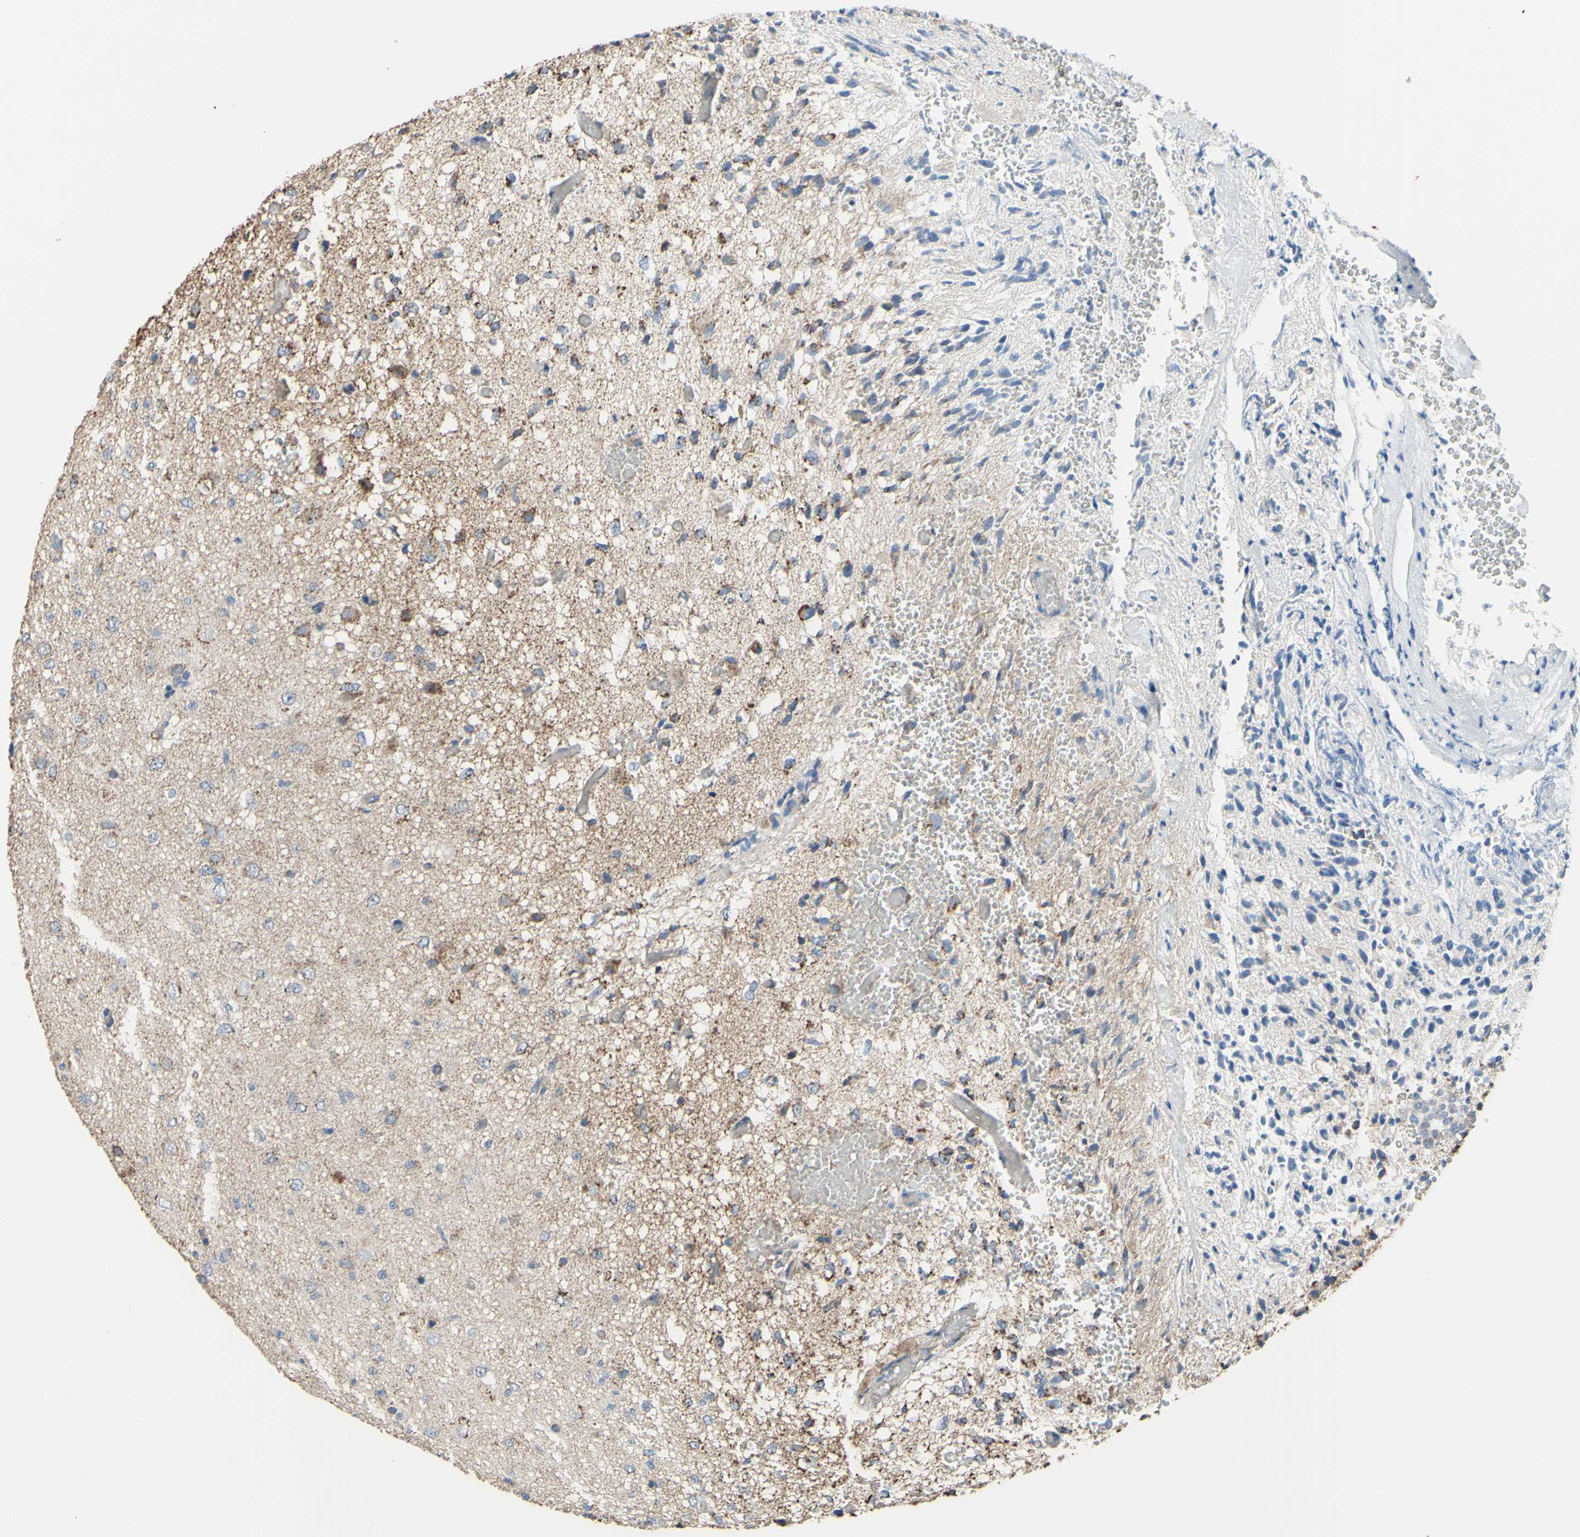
{"staining": {"intensity": "weak", "quantity": "25%-75%", "location": "cytoplasmic/membranous"}, "tissue": "glioma", "cell_type": "Tumor cells", "image_type": "cancer", "snomed": [{"axis": "morphology", "description": "Glioma, malignant, High grade"}, {"axis": "topography", "description": "pancreas cauda"}], "caption": "High-power microscopy captured an immunohistochemistry (IHC) image of glioma, revealing weak cytoplasmic/membranous staining in approximately 25%-75% of tumor cells. The protein is stained brown, and the nuclei are stained in blue (DAB IHC with brightfield microscopy, high magnification).", "gene": "CMKLR2", "patient": {"sex": "male", "age": 60}}